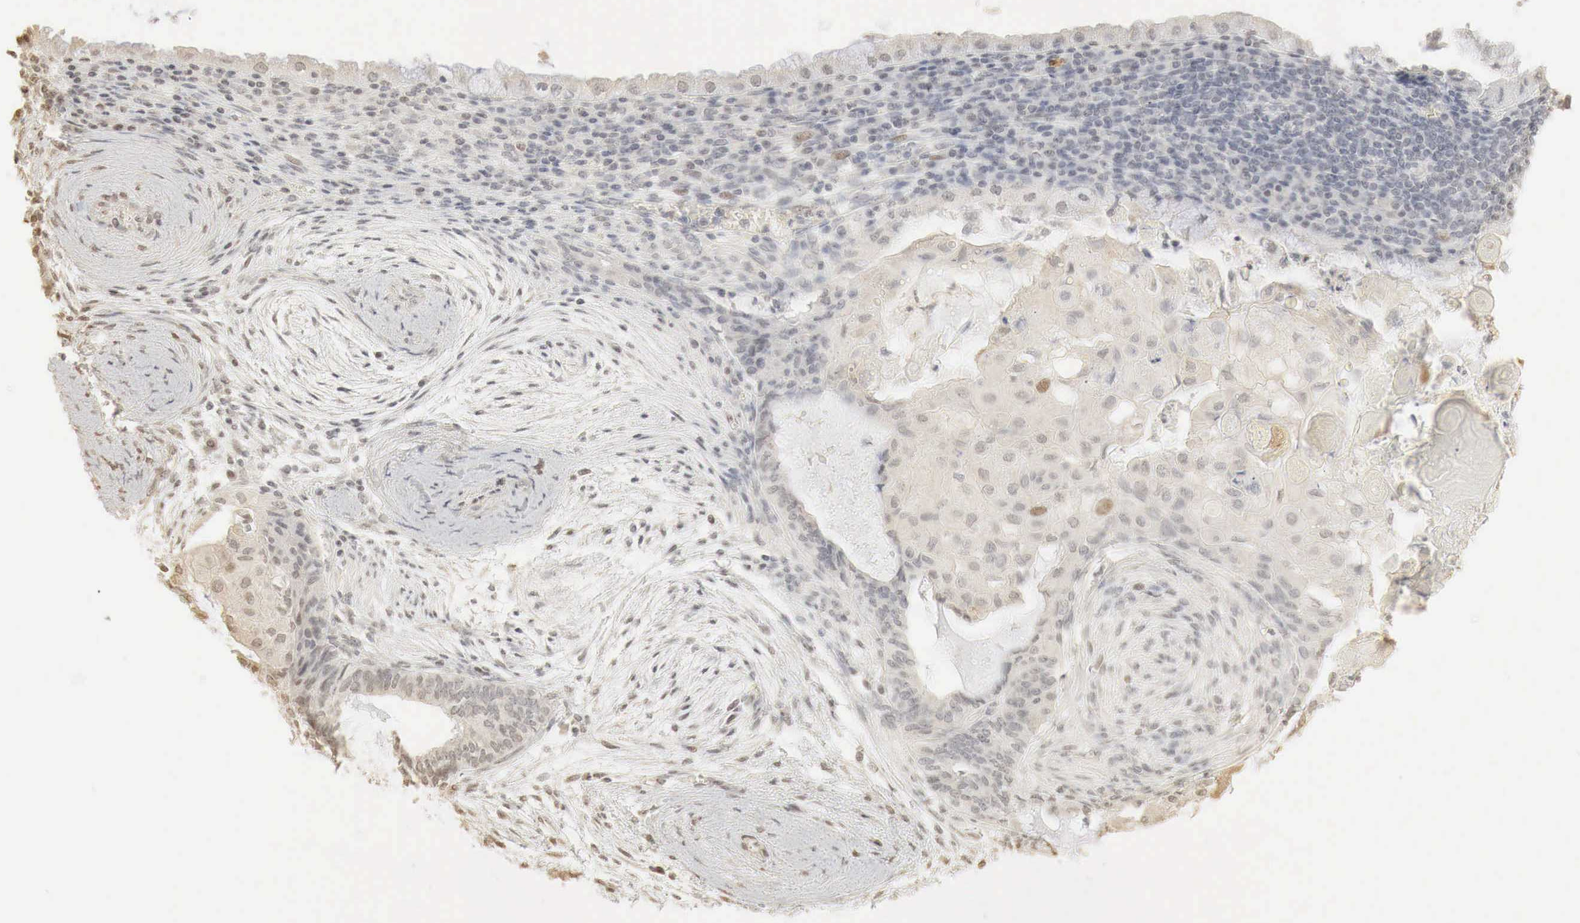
{"staining": {"intensity": "weak", "quantity": "<25%", "location": "nuclear"}, "tissue": "endometrial cancer", "cell_type": "Tumor cells", "image_type": "cancer", "snomed": [{"axis": "morphology", "description": "Adenocarcinoma, NOS"}, {"axis": "topography", "description": "Endometrium"}], "caption": "High magnification brightfield microscopy of endometrial cancer (adenocarcinoma) stained with DAB (brown) and counterstained with hematoxylin (blue): tumor cells show no significant expression.", "gene": "ERBB4", "patient": {"sex": "female", "age": 79}}